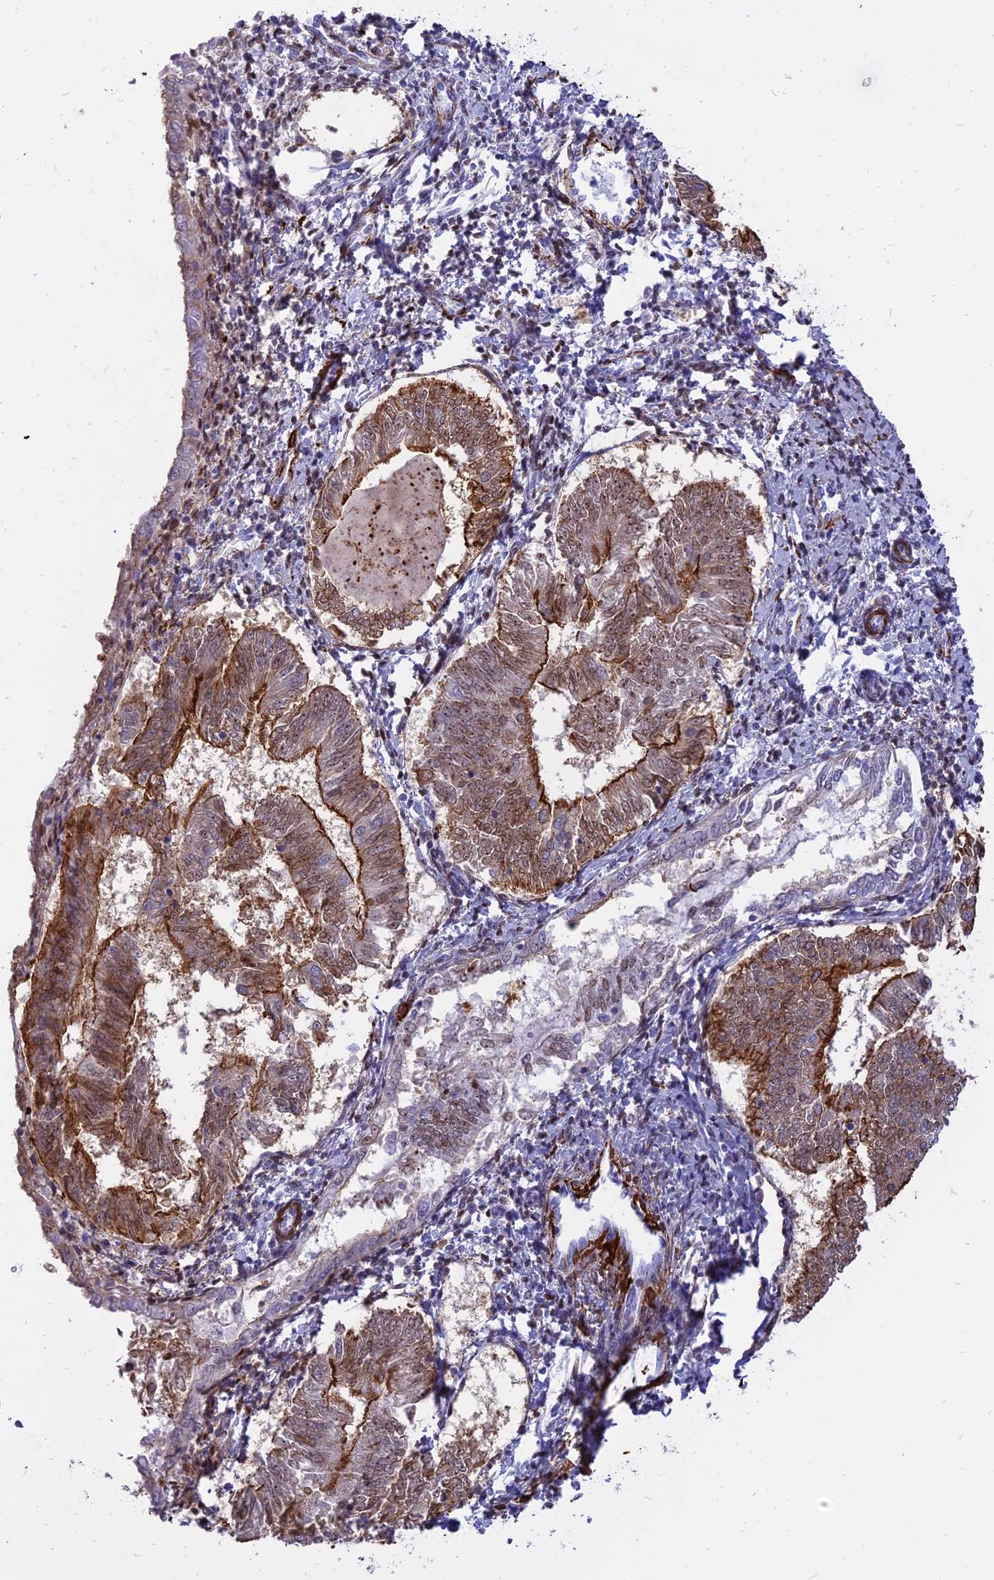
{"staining": {"intensity": "strong", "quantity": ">75%", "location": "cytoplasmic/membranous,nuclear"}, "tissue": "endometrial cancer", "cell_type": "Tumor cells", "image_type": "cancer", "snomed": [{"axis": "morphology", "description": "Adenocarcinoma, NOS"}, {"axis": "topography", "description": "Endometrium"}], "caption": "Immunohistochemical staining of adenocarcinoma (endometrial) reveals strong cytoplasmic/membranous and nuclear protein expression in approximately >75% of tumor cells.", "gene": "CENPV", "patient": {"sex": "female", "age": 58}}